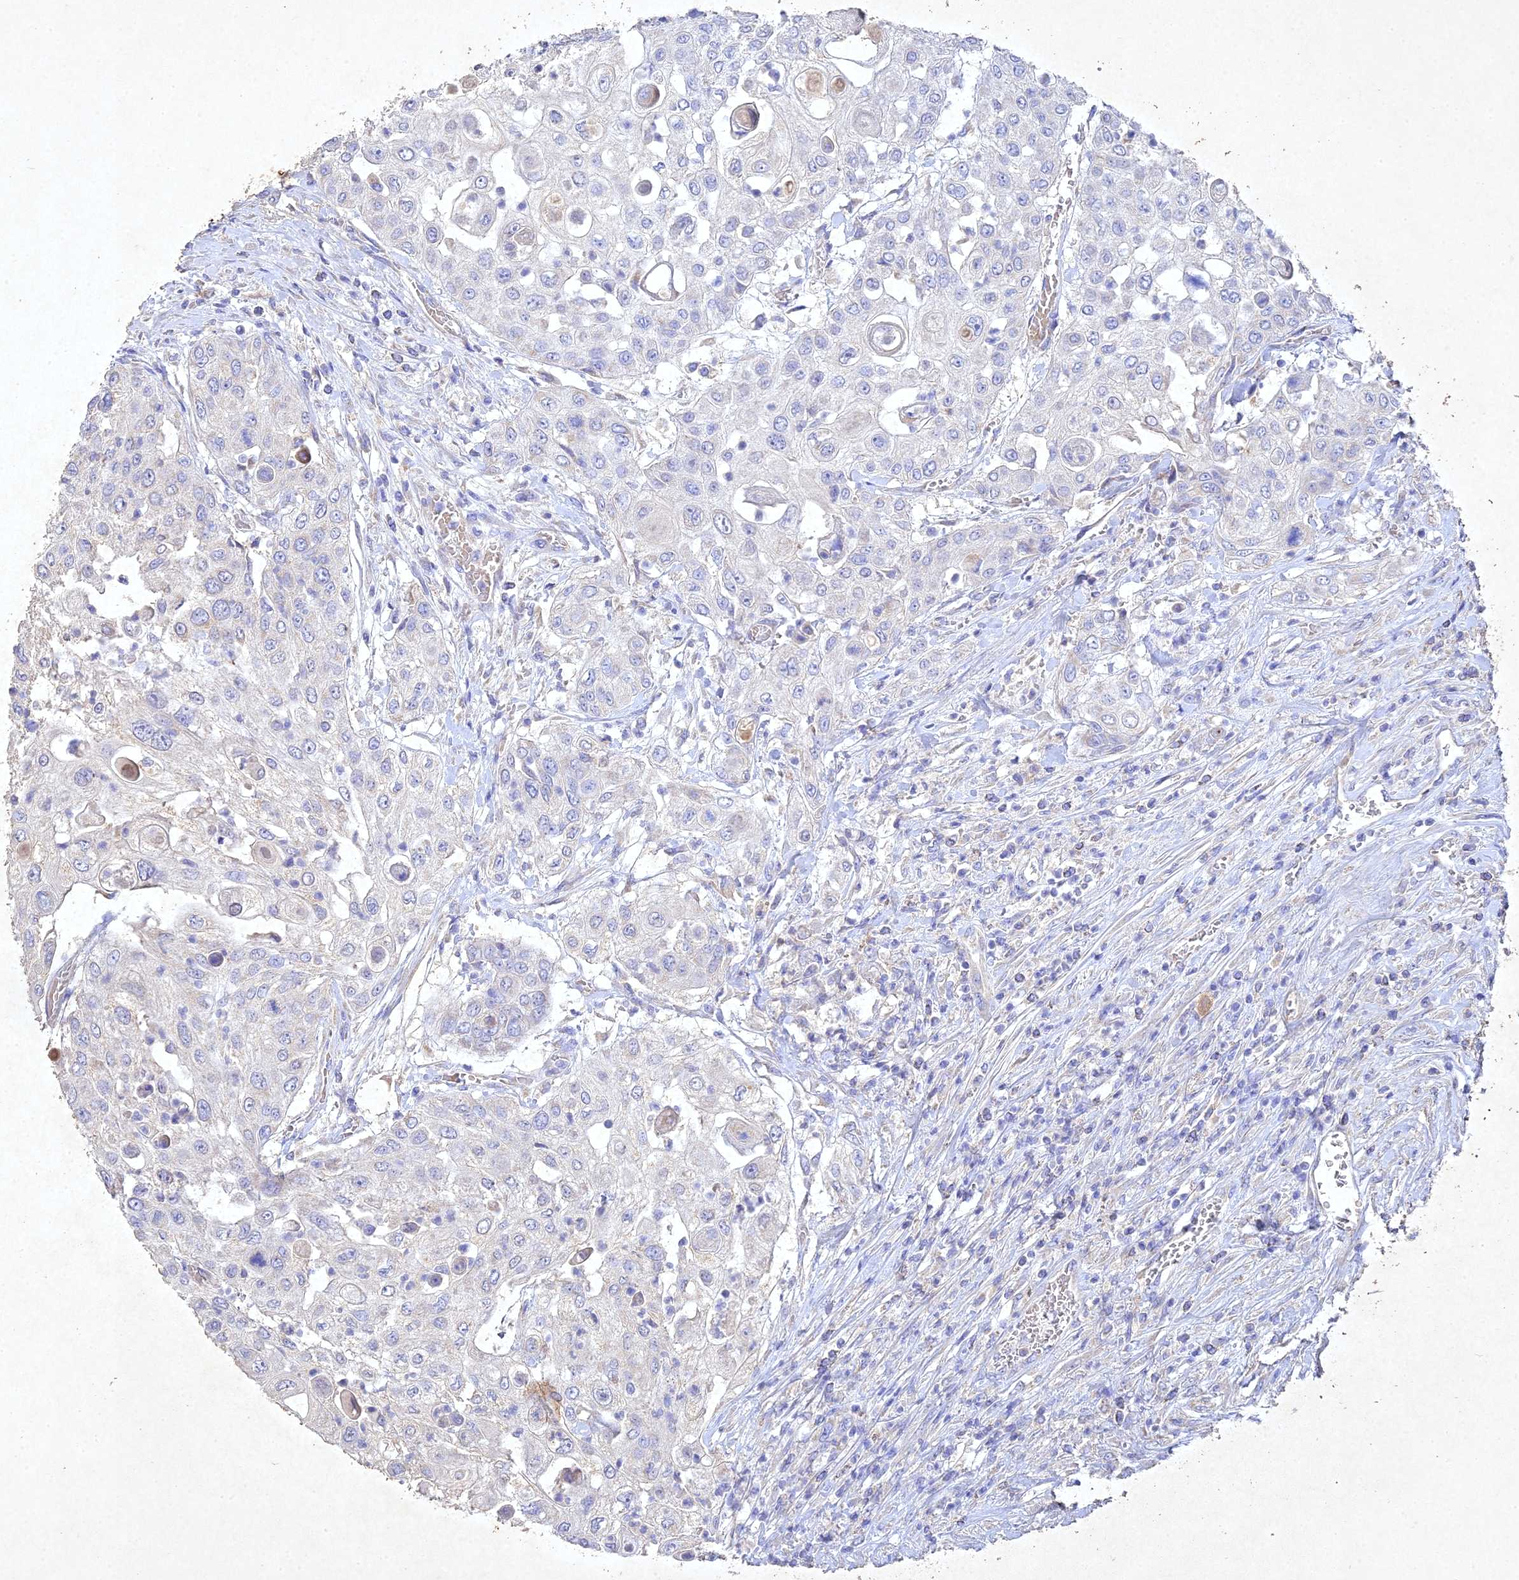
{"staining": {"intensity": "negative", "quantity": "none", "location": "none"}, "tissue": "urothelial cancer", "cell_type": "Tumor cells", "image_type": "cancer", "snomed": [{"axis": "morphology", "description": "Urothelial carcinoma, High grade"}, {"axis": "topography", "description": "Urinary bladder"}], "caption": "The IHC histopathology image has no significant positivity in tumor cells of high-grade urothelial carcinoma tissue. (Stains: DAB (3,3'-diaminobenzidine) immunohistochemistry (IHC) with hematoxylin counter stain, Microscopy: brightfield microscopy at high magnification).", "gene": "NDUFV1", "patient": {"sex": "female", "age": 79}}